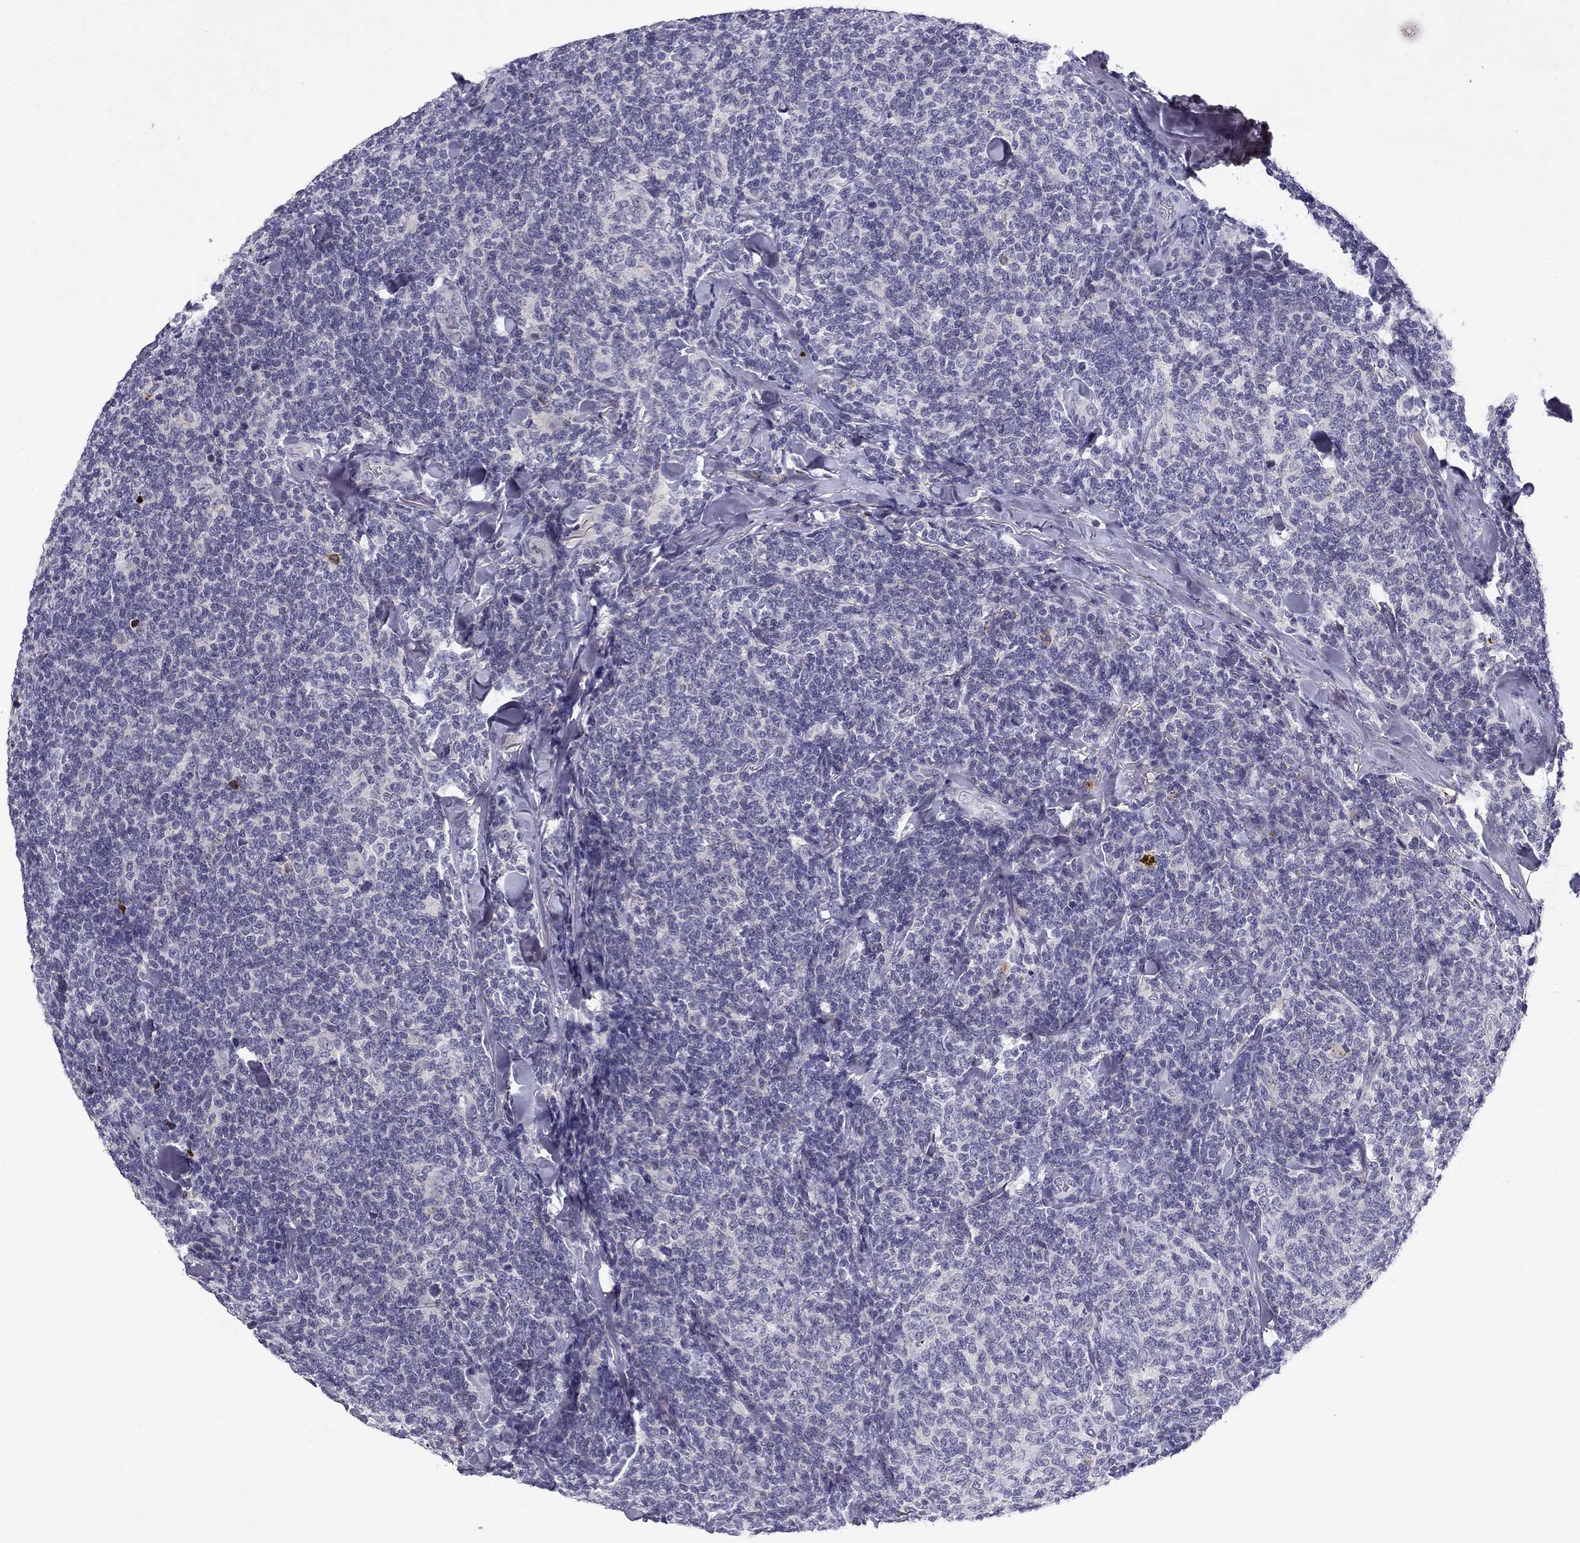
{"staining": {"intensity": "negative", "quantity": "none", "location": "none"}, "tissue": "lymphoma", "cell_type": "Tumor cells", "image_type": "cancer", "snomed": [{"axis": "morphology", "description": "Malignant lymphoma, non-Hodgkin's type, Low grade"}, {"axis": "topography", "description": "Lymph node"}], "caption": "A high-resolution image shows immunohistochemistry staining of malignant lymphoma, non-Hodgkin's type (low-grade), which demonstrates no significant positivity in tumor cells.", "gene": "SLC6A4", "patient": {"sex": "female", "age": 56}}